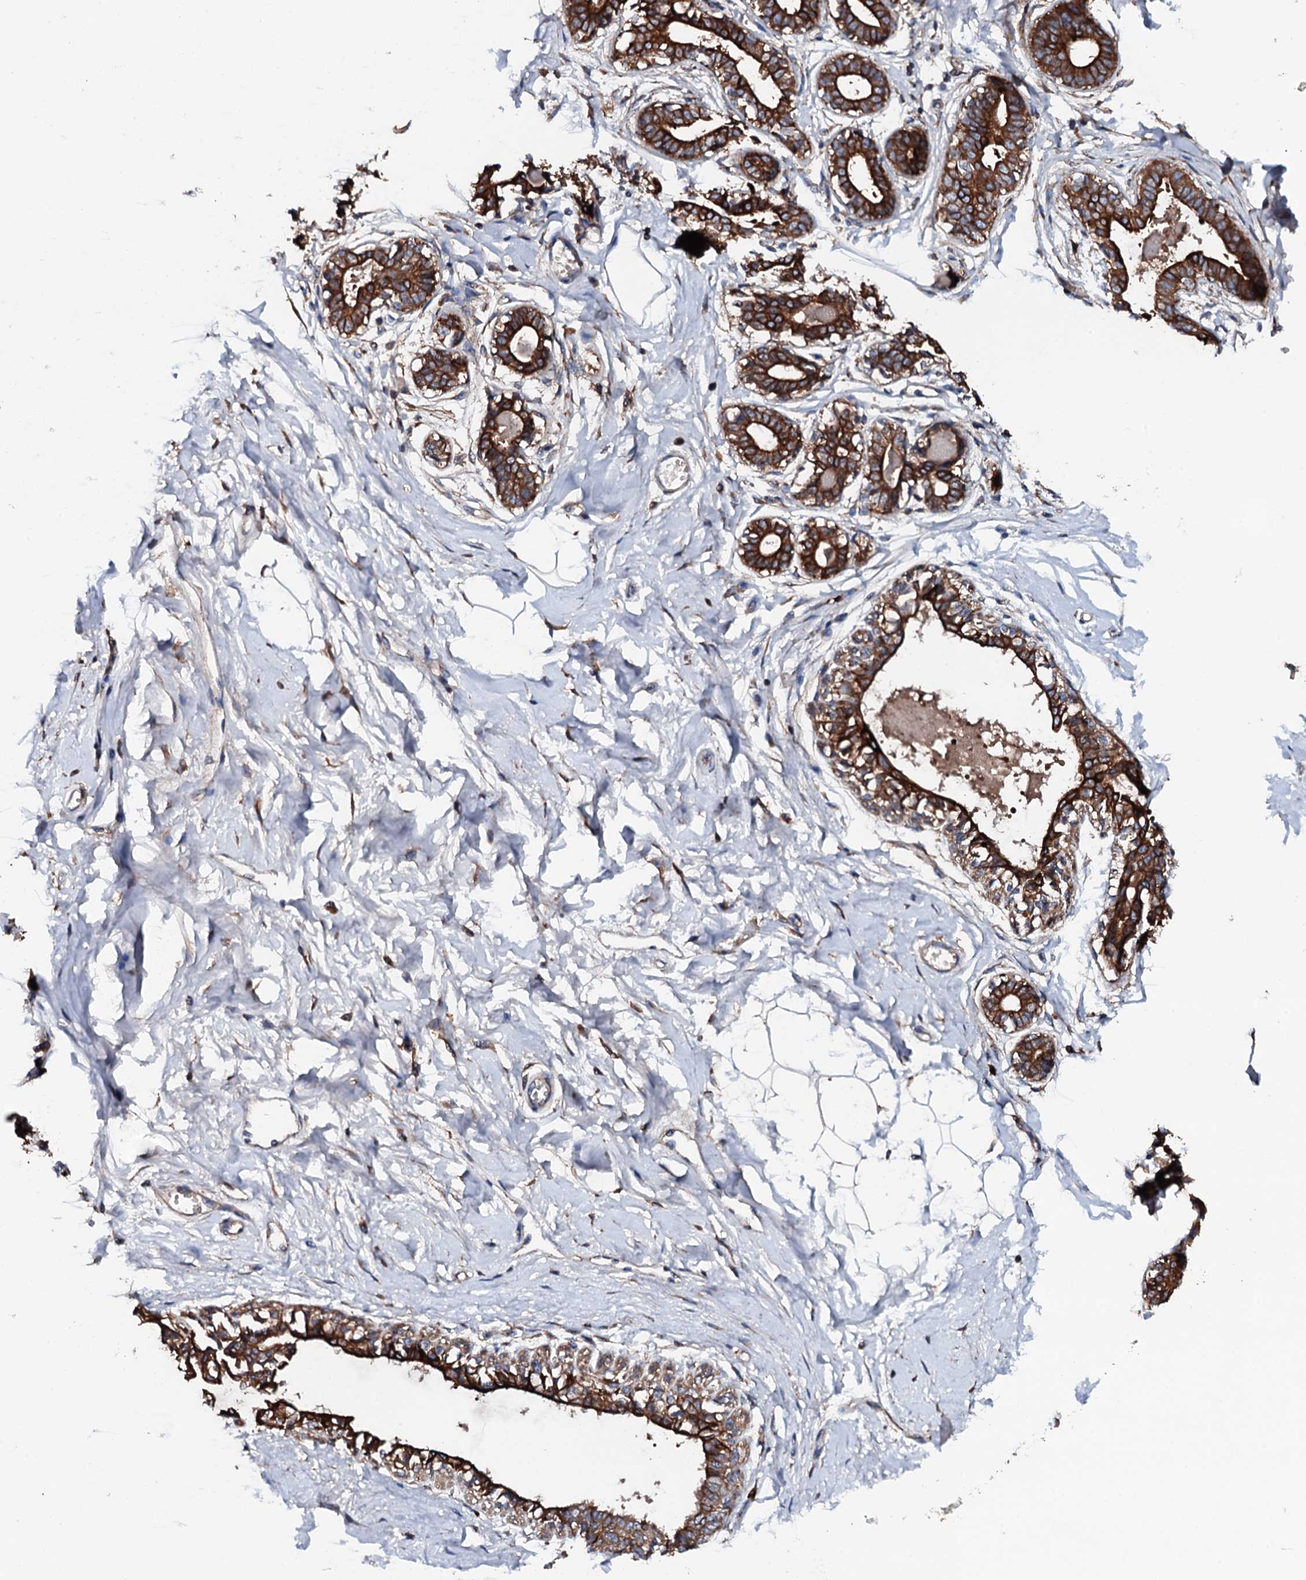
{"staining": {"intensity": "negative", "quantity": "none", "location": "none"}, "tissue": "breast", "cell_type": "Adipocytes", "image_type": "normal", "snomed": [{"axis": "morphology", "description": "Normal tissue, NOS"}, {"axis": "topography", "description": "Breast"}], "caption": "Immunohistochemistry (IHC) micrograph of normal breast: breast stained with DAB reveals no significant protein positivity in adipocytes.", "gene": "NEK1", "patient": {"sex": "female", "age": 45}}